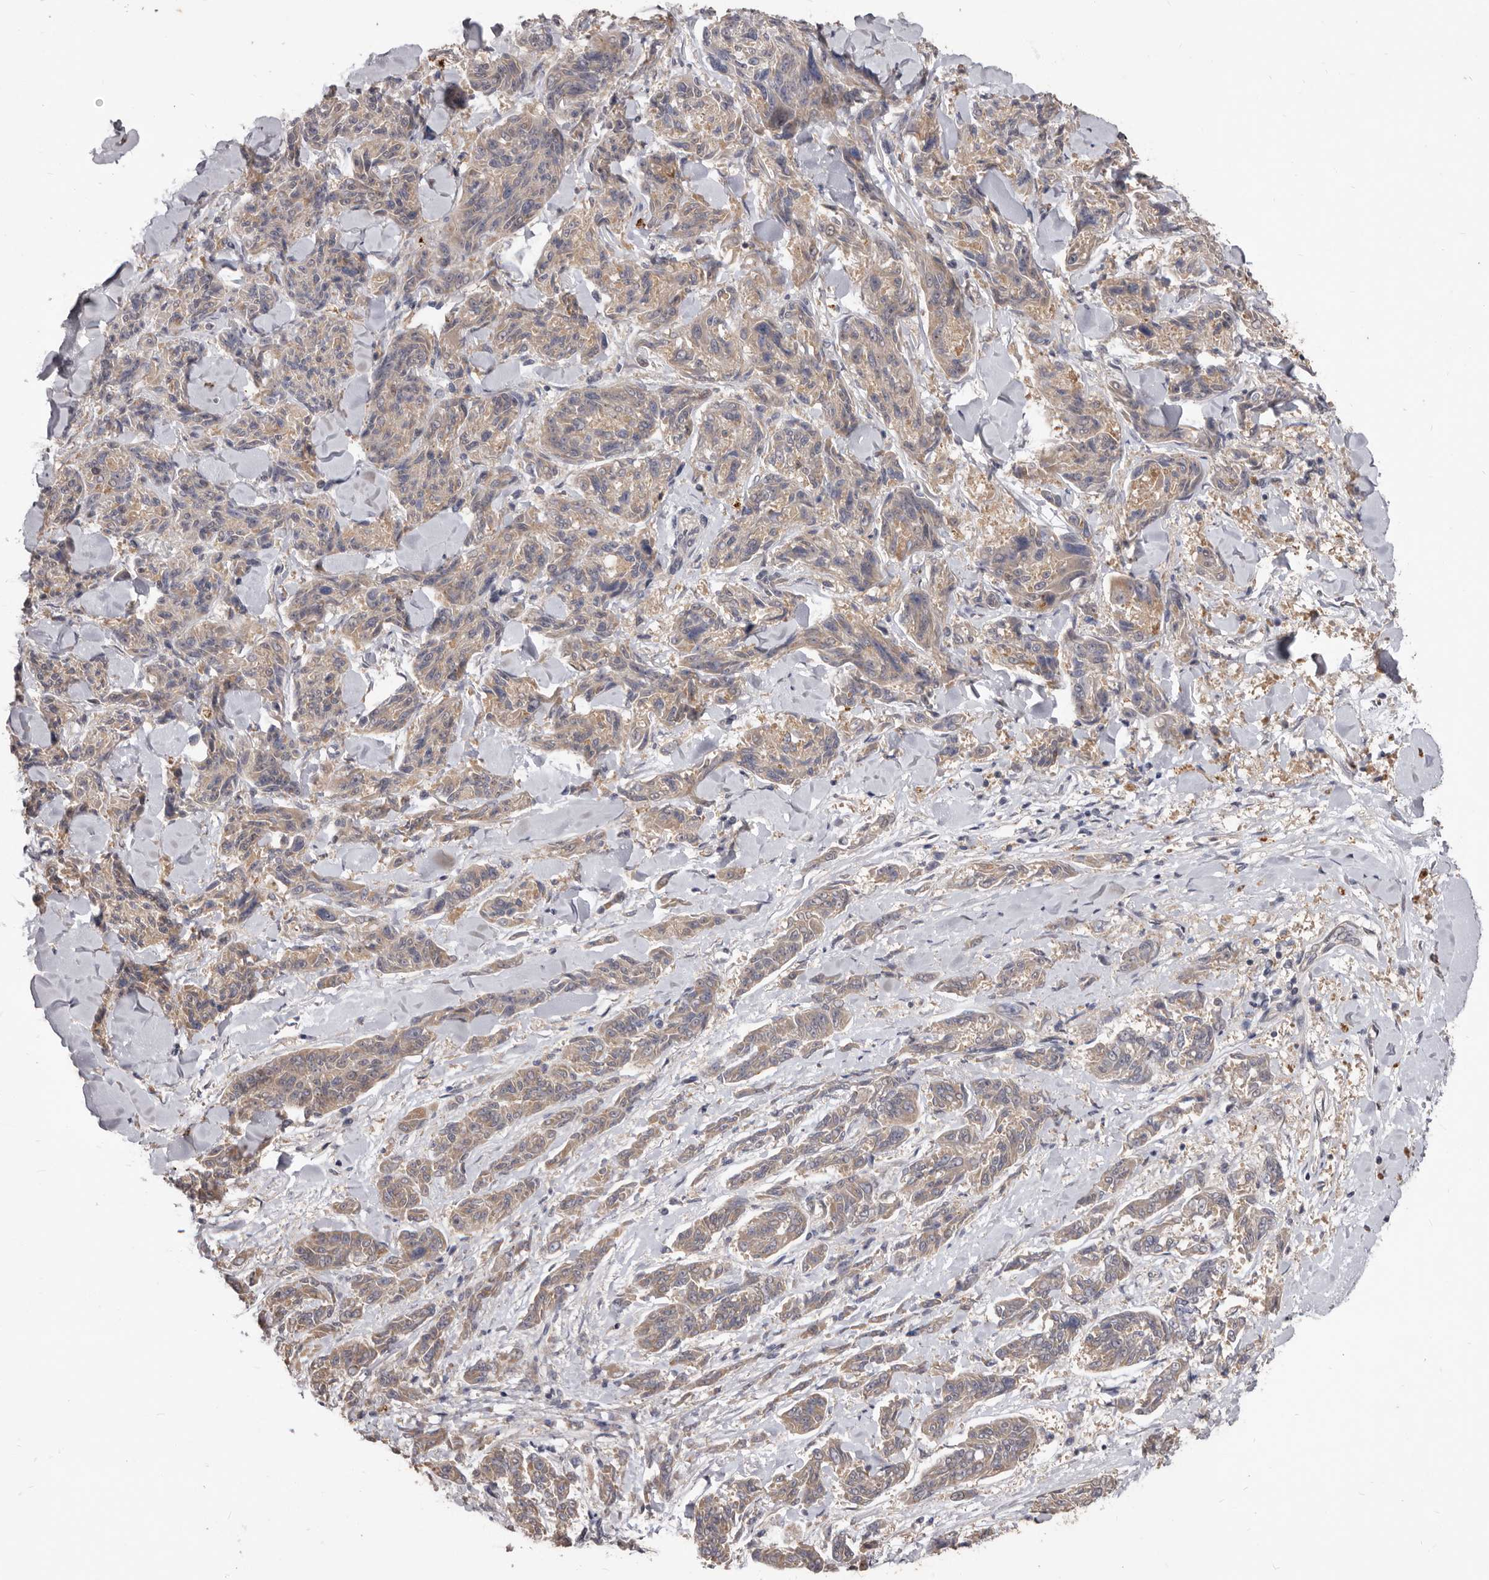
{"staining": {"intensity": "weak", "quantity": ">75%", "location": "cytoplasmic/membranous"}, "tissue": "melanoma", "cell_type": "Tumor cells", "image_type": "cancer", "snomed": [{"axis": "morphology", "description": "Malignant melanoma, NOS"}, {"axis": "topography", "description": "Skin"}], "caption": "Approximately >75% of tumor cells in human melanoma demonstrate weak cytoplasmic/membranous protein positivity as visualized by brown immunohistochemical staining.", "gene": "ACLY", "patient": {"sex": "male", "age": 53}}